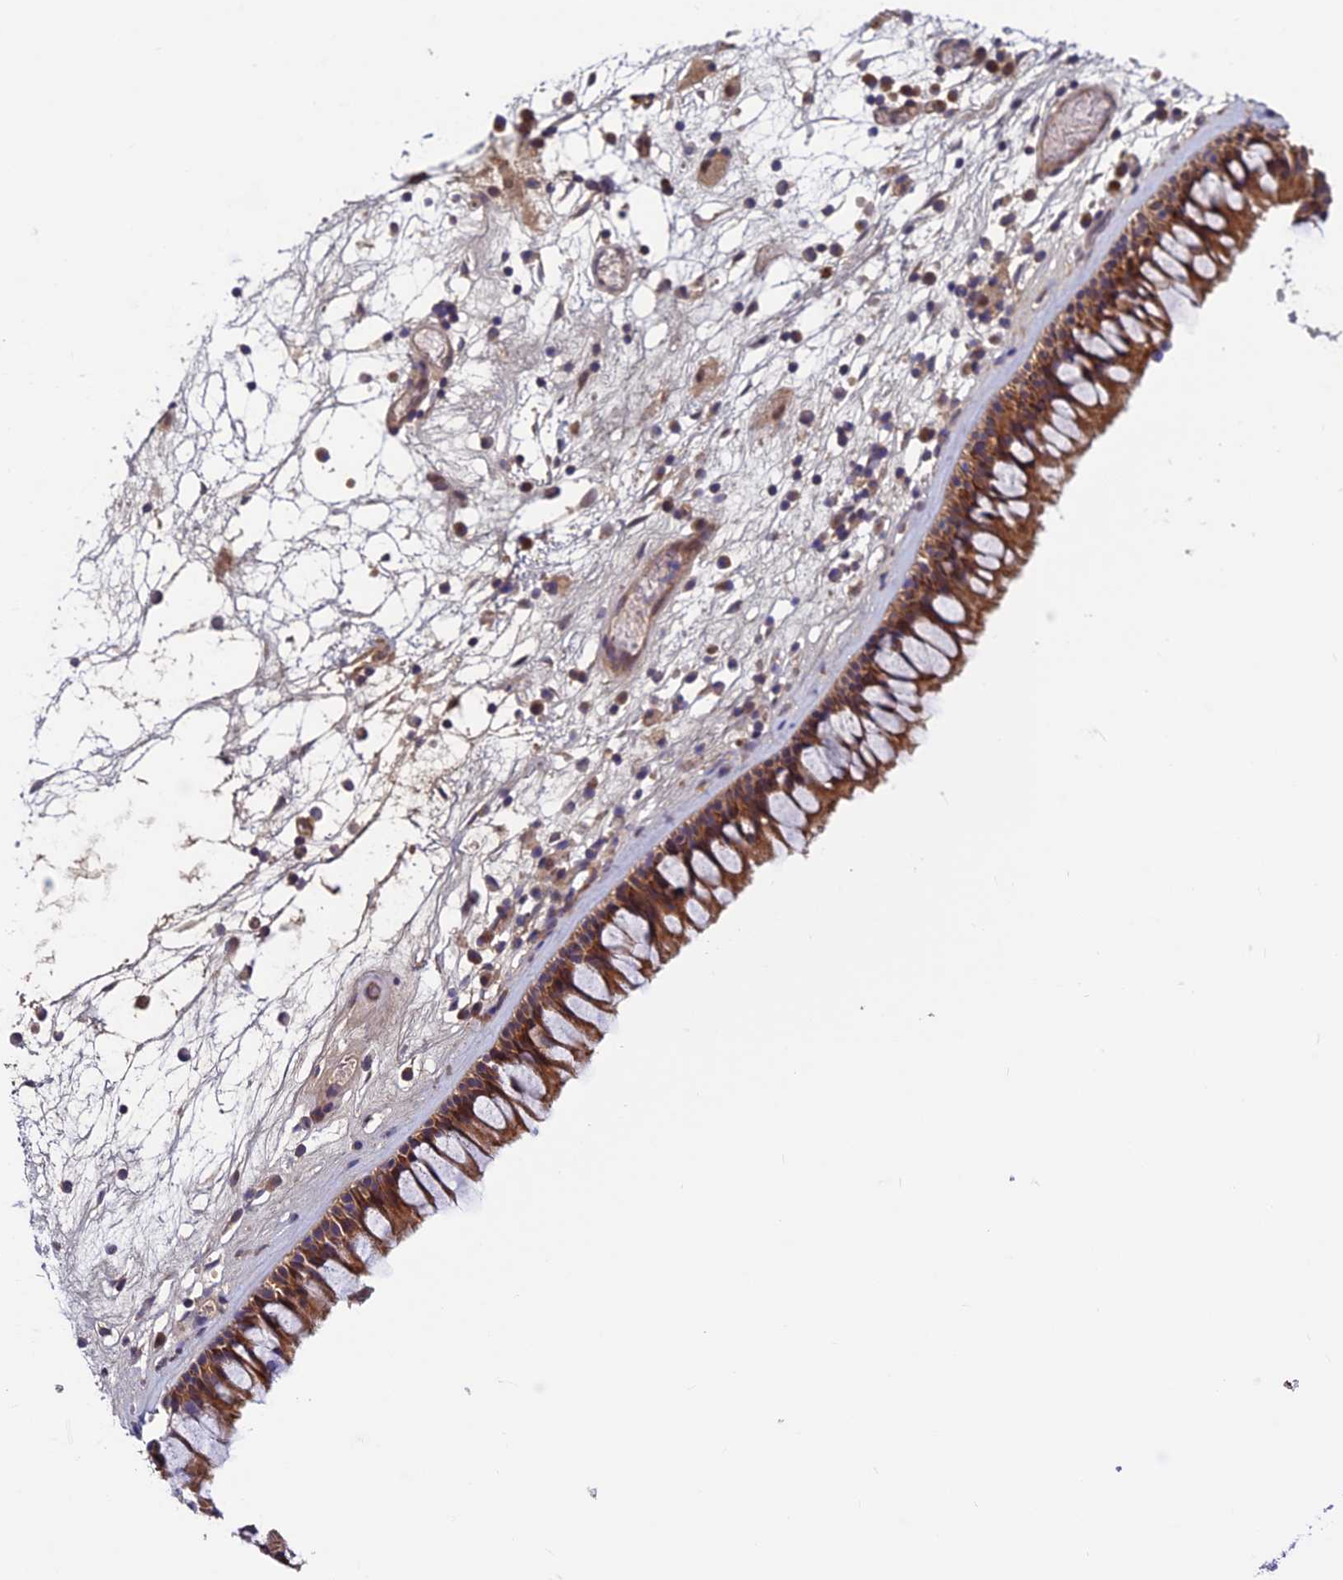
{"staining": {"intensity": "moderate", "quantity": ">75%", "location": "cytoplasmic/membranous"}, "tissue": "nasopharynx", "cell_type": "Respiratory epithelial cells", "image_type": "normal", "snomed": [{"axis": "morphology", "description": "Normal tissue, NOS"}, {"axis": "morphology", "description": "Inflammation, NOS"}, {"axis": "morphology", "description": "Malignant melanoma, Metastatic site"}, {"axis": "topography", "description": "Nasopharynx"}], "caption": "Normal nasopharynx was stained to show a protein in brown. There is medium levels of moderate cytoplasmic/membranous positivity in approximately >75% of respiratory epithelial cells. The staining was performed using DAB to visualize the protein expression in brown, while the nuclei were stained in blue with hematoxylin (Magnification: 20x).", "gene": "CCDC15", "patient": {"sex": "male", "age": 70}}